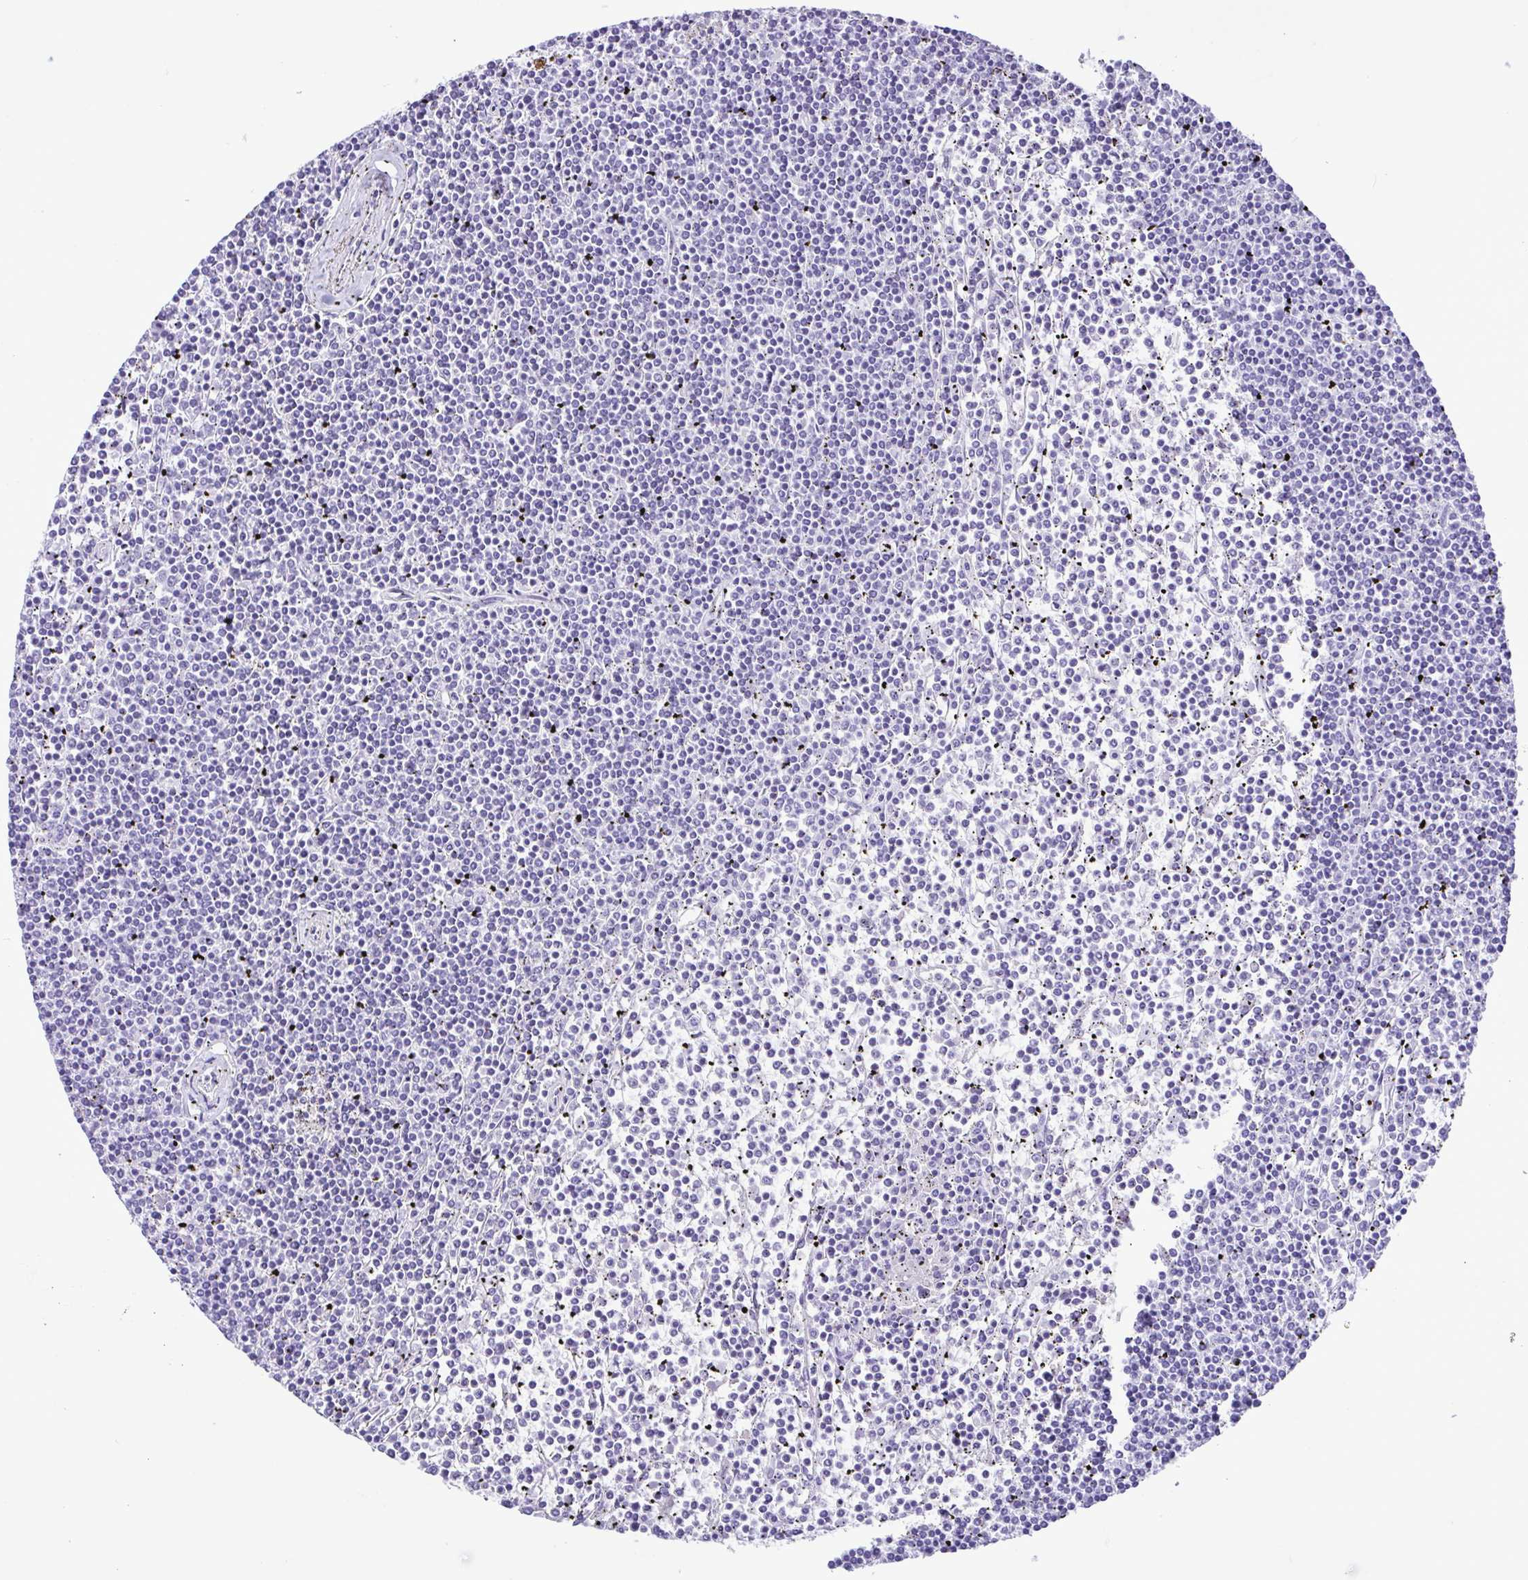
{"staining": {"intensity": "negative", "quantity": "none", "location": "none"}, "tissue": "lymphoma", "cell_type": "Tumor cells", "image_type": "cancer", "snomed": [{"axis": "morphology", "description": "Malignant lymphoma, non-Hodgkin's type, Low grade"}, {"axis": "topography", "description": "Spleen"}], "caption": "DAB immunohistochemical staining of human low-grade malignant lymphoma, non-Hodgkin's type exhibits no significant expression in tumor cells.", "gene": "SPATA16", "patient": {"sex": "female", "age": 19}}